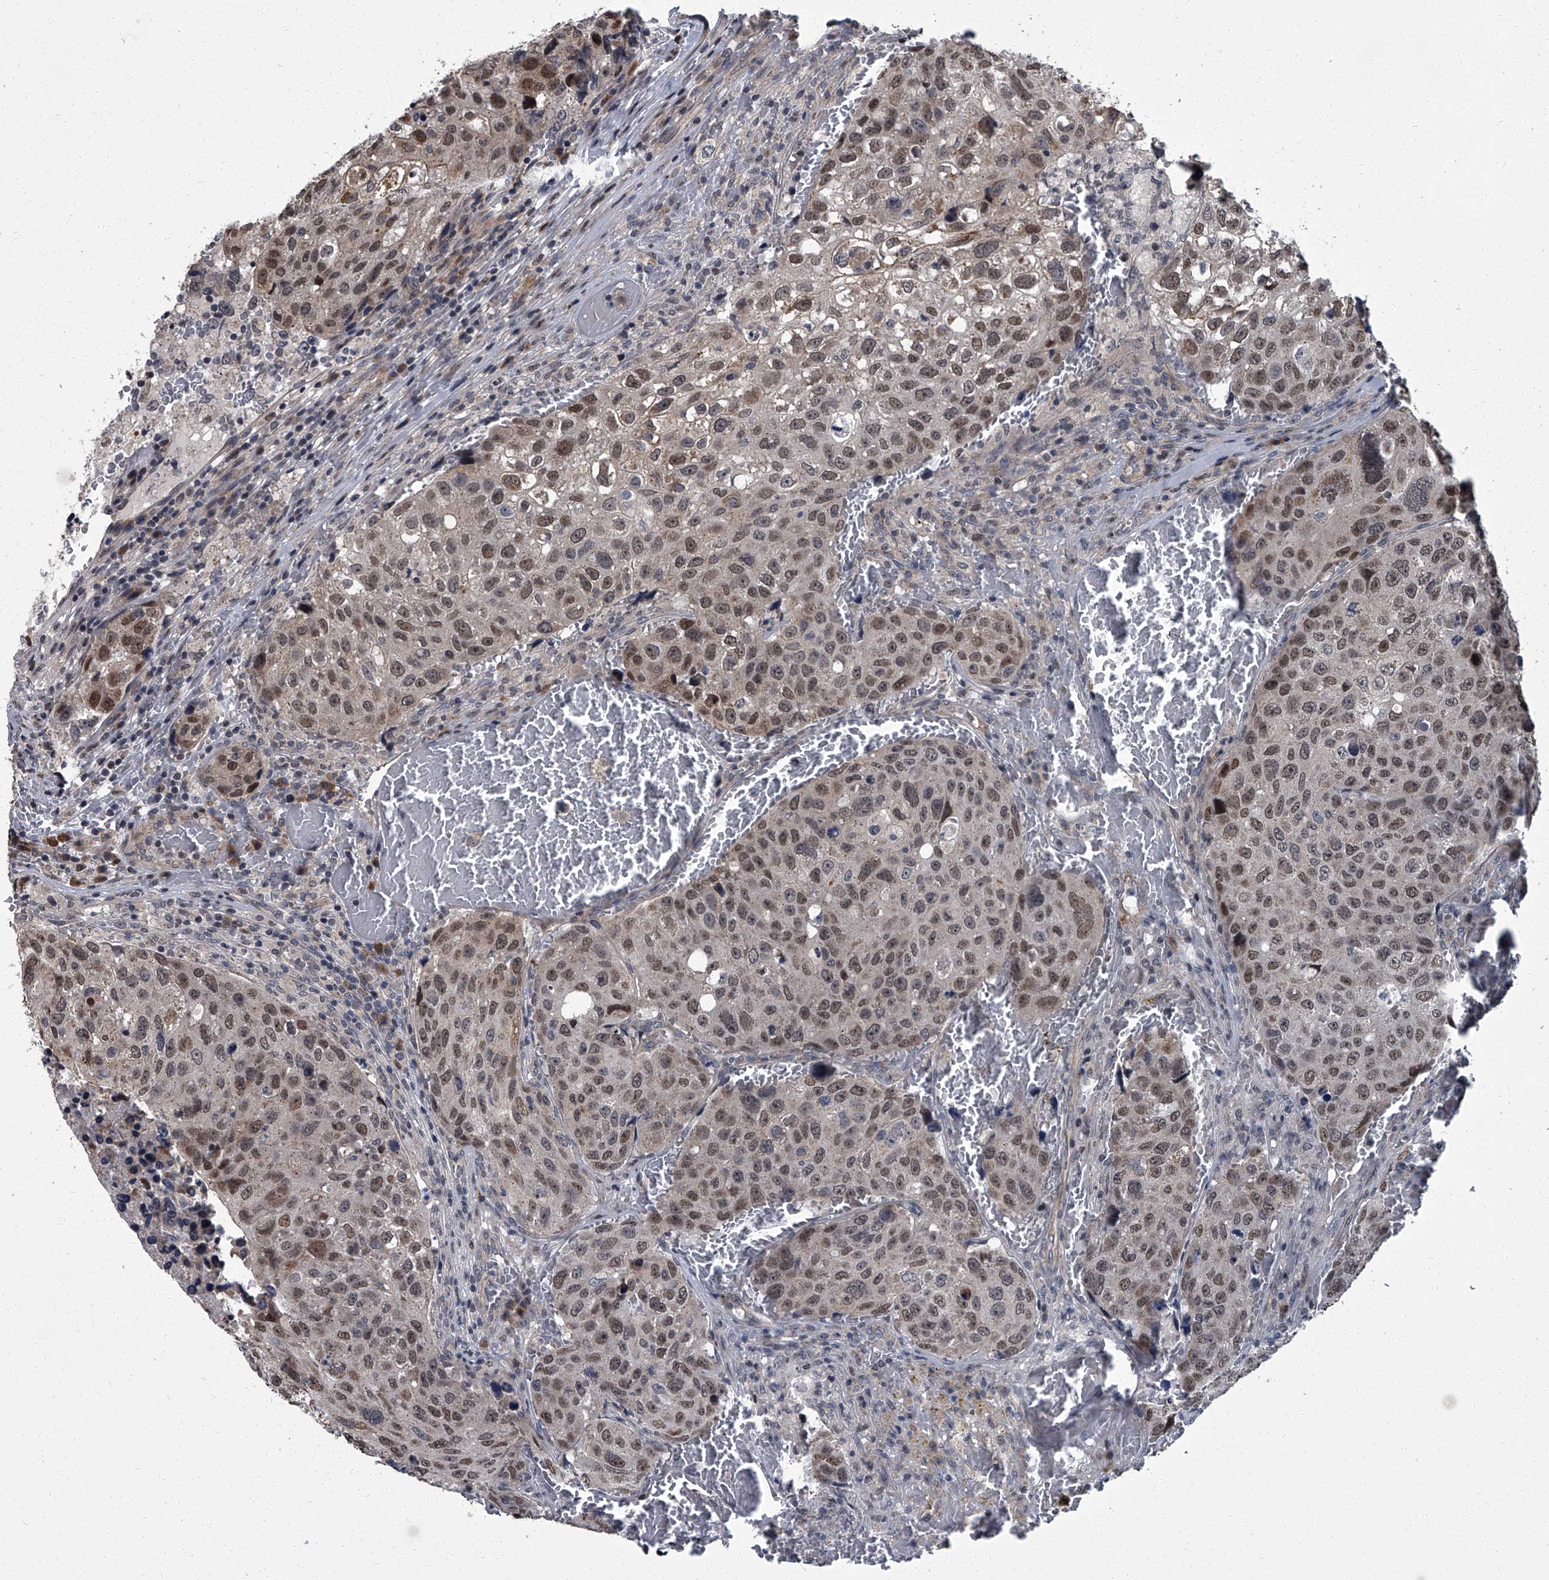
{"staining": {"intensity": "moderate", "quantity": ">75%", "location": "nuclear"}, "tissue": "urothelial cancer", "cell_type": "Tumor cells", "image_type": "cancer", "snomed": [{"axis": "morphology", "description": "Urothelial carcinoma, High grade"}, {"axis": "topography", "description": "Lymph node"}, {"axis": "topography", "description": "Urinary bladder"}], "caption": "Approximately >75% of tumor cells in urothelial cancer exhibit moderate nuclear protein staining as visualized by brown immunohistochemical staining.", "gene": "ZNF274", "patient": {"sex": "male", "age": 51}}